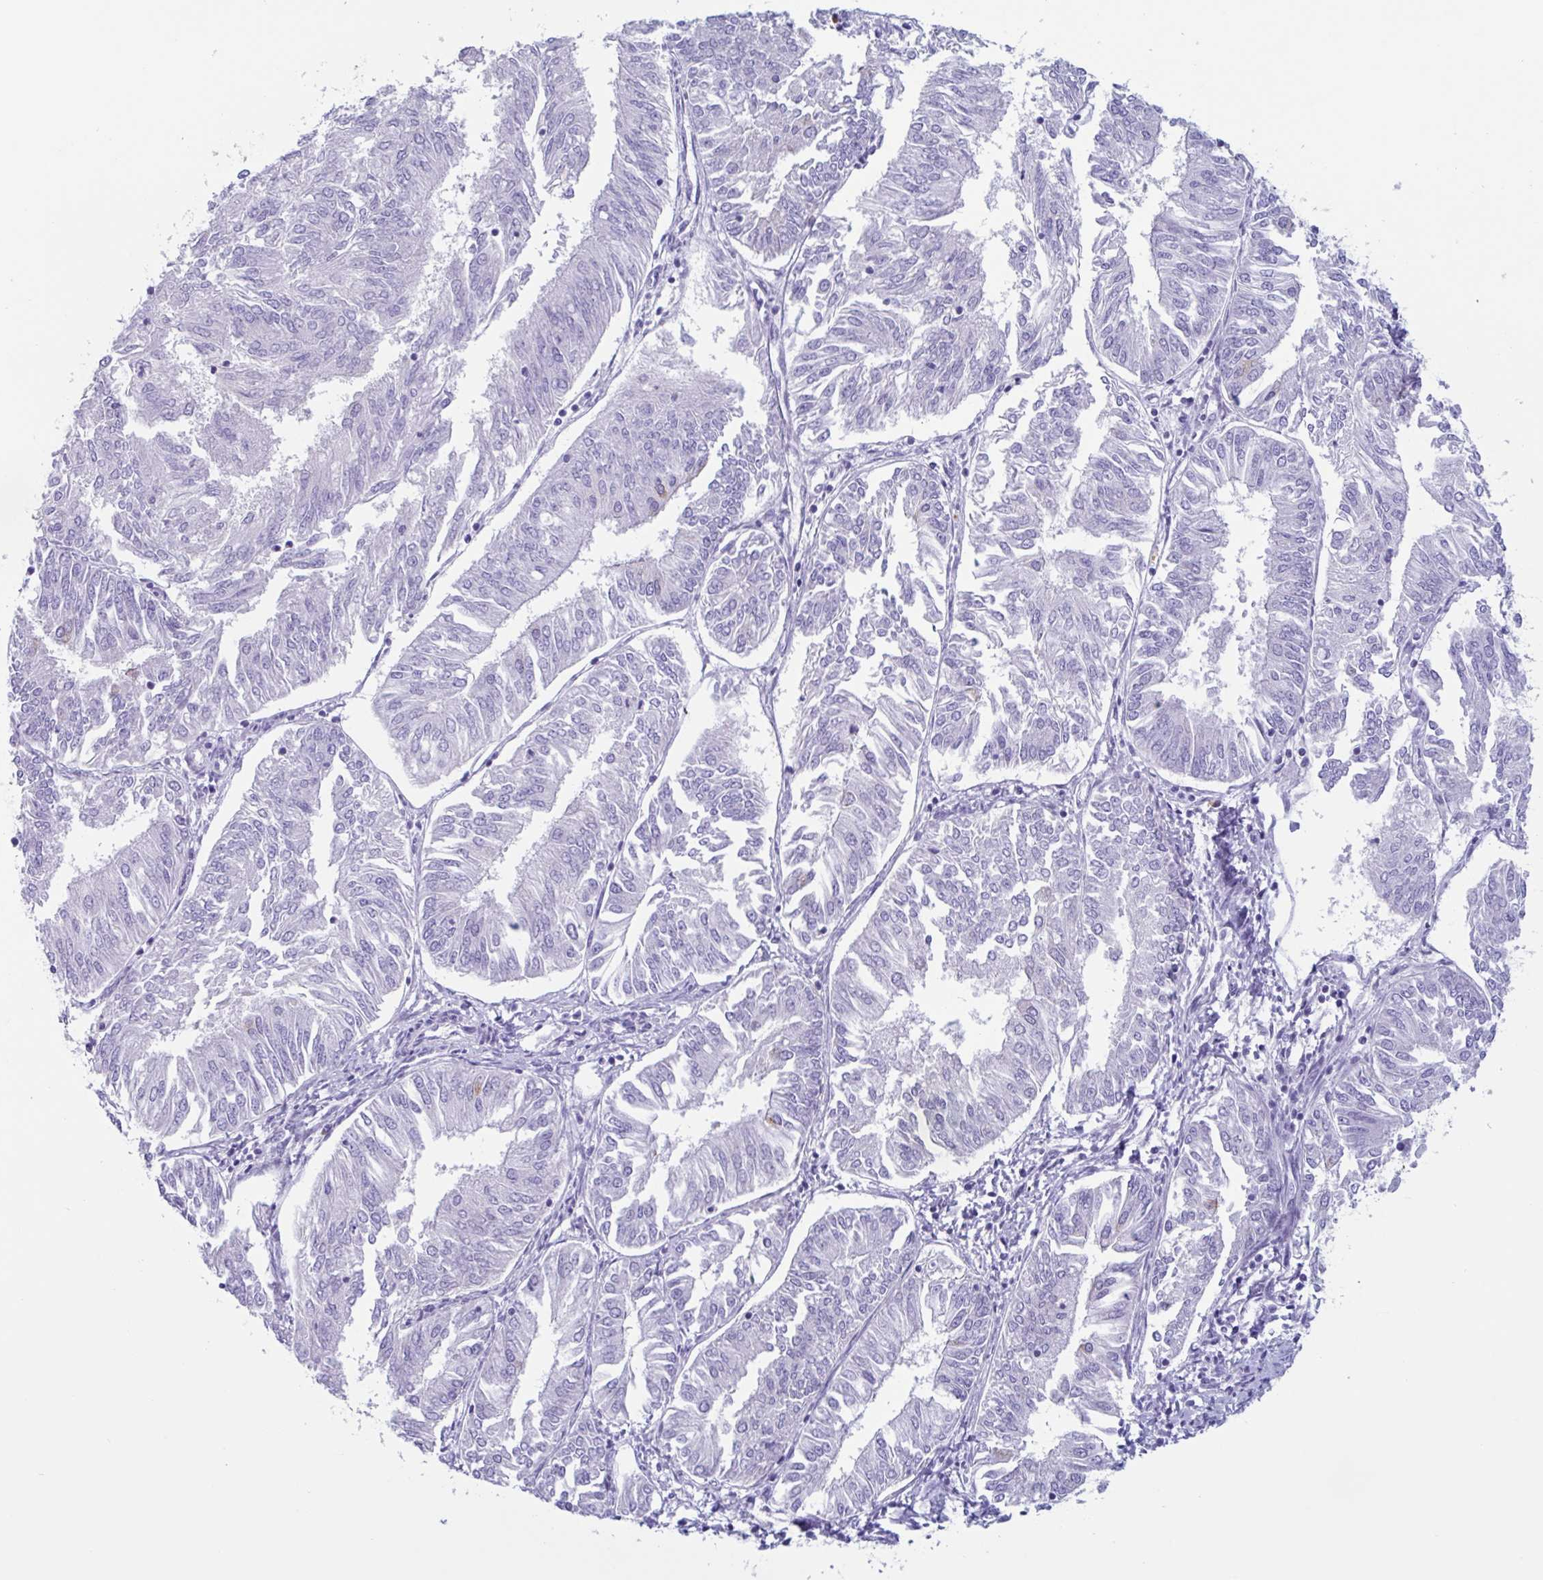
{"staining": {"intensity": "negative", "quantity": "none", "location": "none"}, "tissue": "endometrial cancer", "cell_type": "Tumor cells", "image_type": "cancer", "snomed": [{"axis": "morphology", "description": "Adenocarcinoma, NOS"}, {"axis": "topography", "description": "Endometrium"}], "caption": "Immunohistochemical staining of human endometrial cancer displays no significant positivity in tumor cells.", "gene": "DTWD2", "patient": {"sex": "female", "age": 58}}